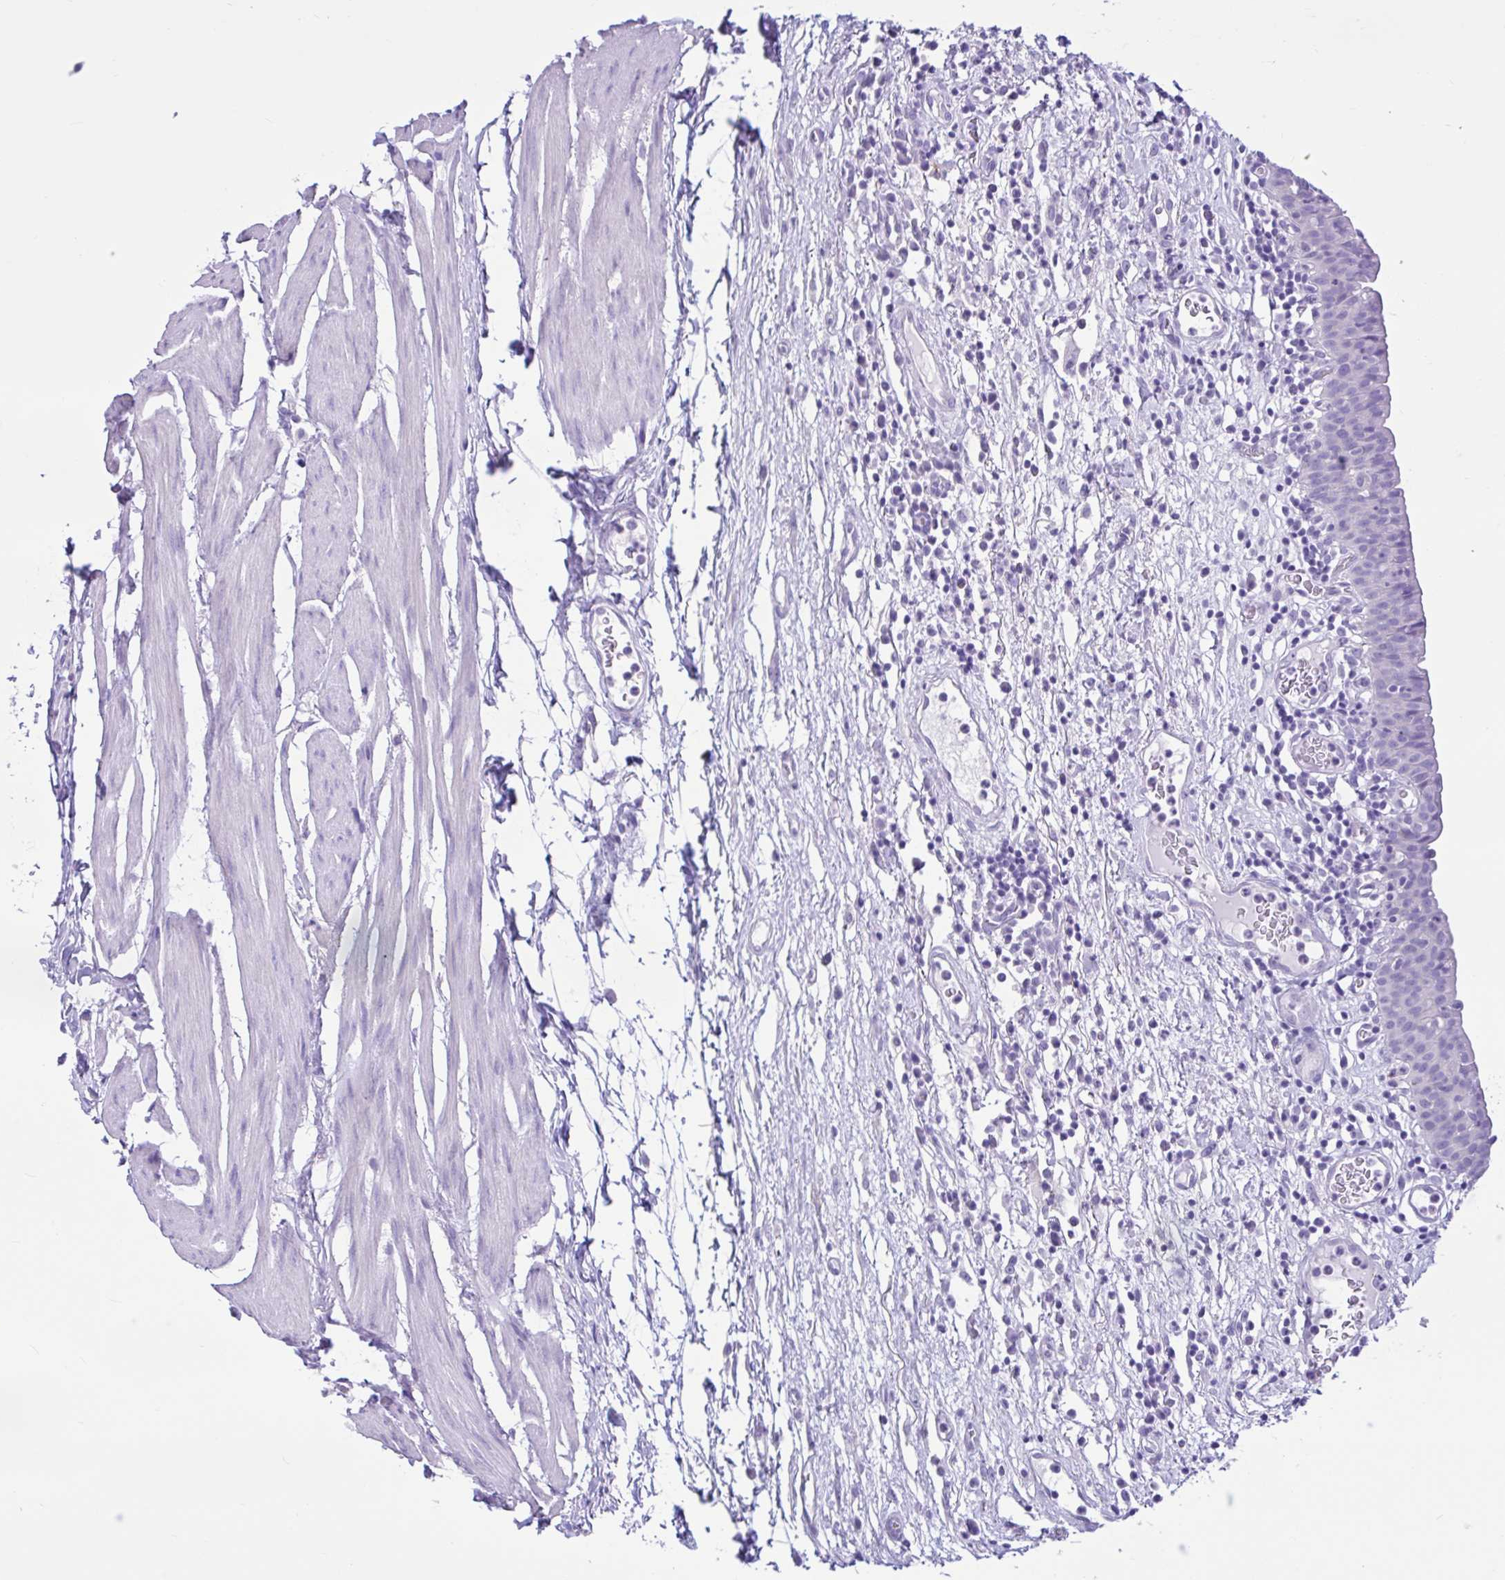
{"staining": {"intensity": "negative", "quantity": "none", "location": "none"}, "tissue": "urinary bladder", "cell_type": "Urothelial cells", "image_type": "normal", "snomed": [{"axis": "morphology", "description": "Normal tissue, NOS"}, {"axis": "morphology", "description": "Inflammation, NOS"}, {"axis": "topography", "description": "Urinary bladder"}], "caption": "This image is of benign urinary bladder stained with immunohistochemistry (IHC) to label a protein in brown with the nuclei are counter-stained blue. There is no expression in urothelial cells. The staining was performed using DAB (3,3'-diaminobenzidine) to visualize the protein expression in brown, while the nuclei were stained in blue with hematoxylin (Magnification: 20x).", "gene": "CYP19A1", "patient": {"sex": "male", "age": 57}}